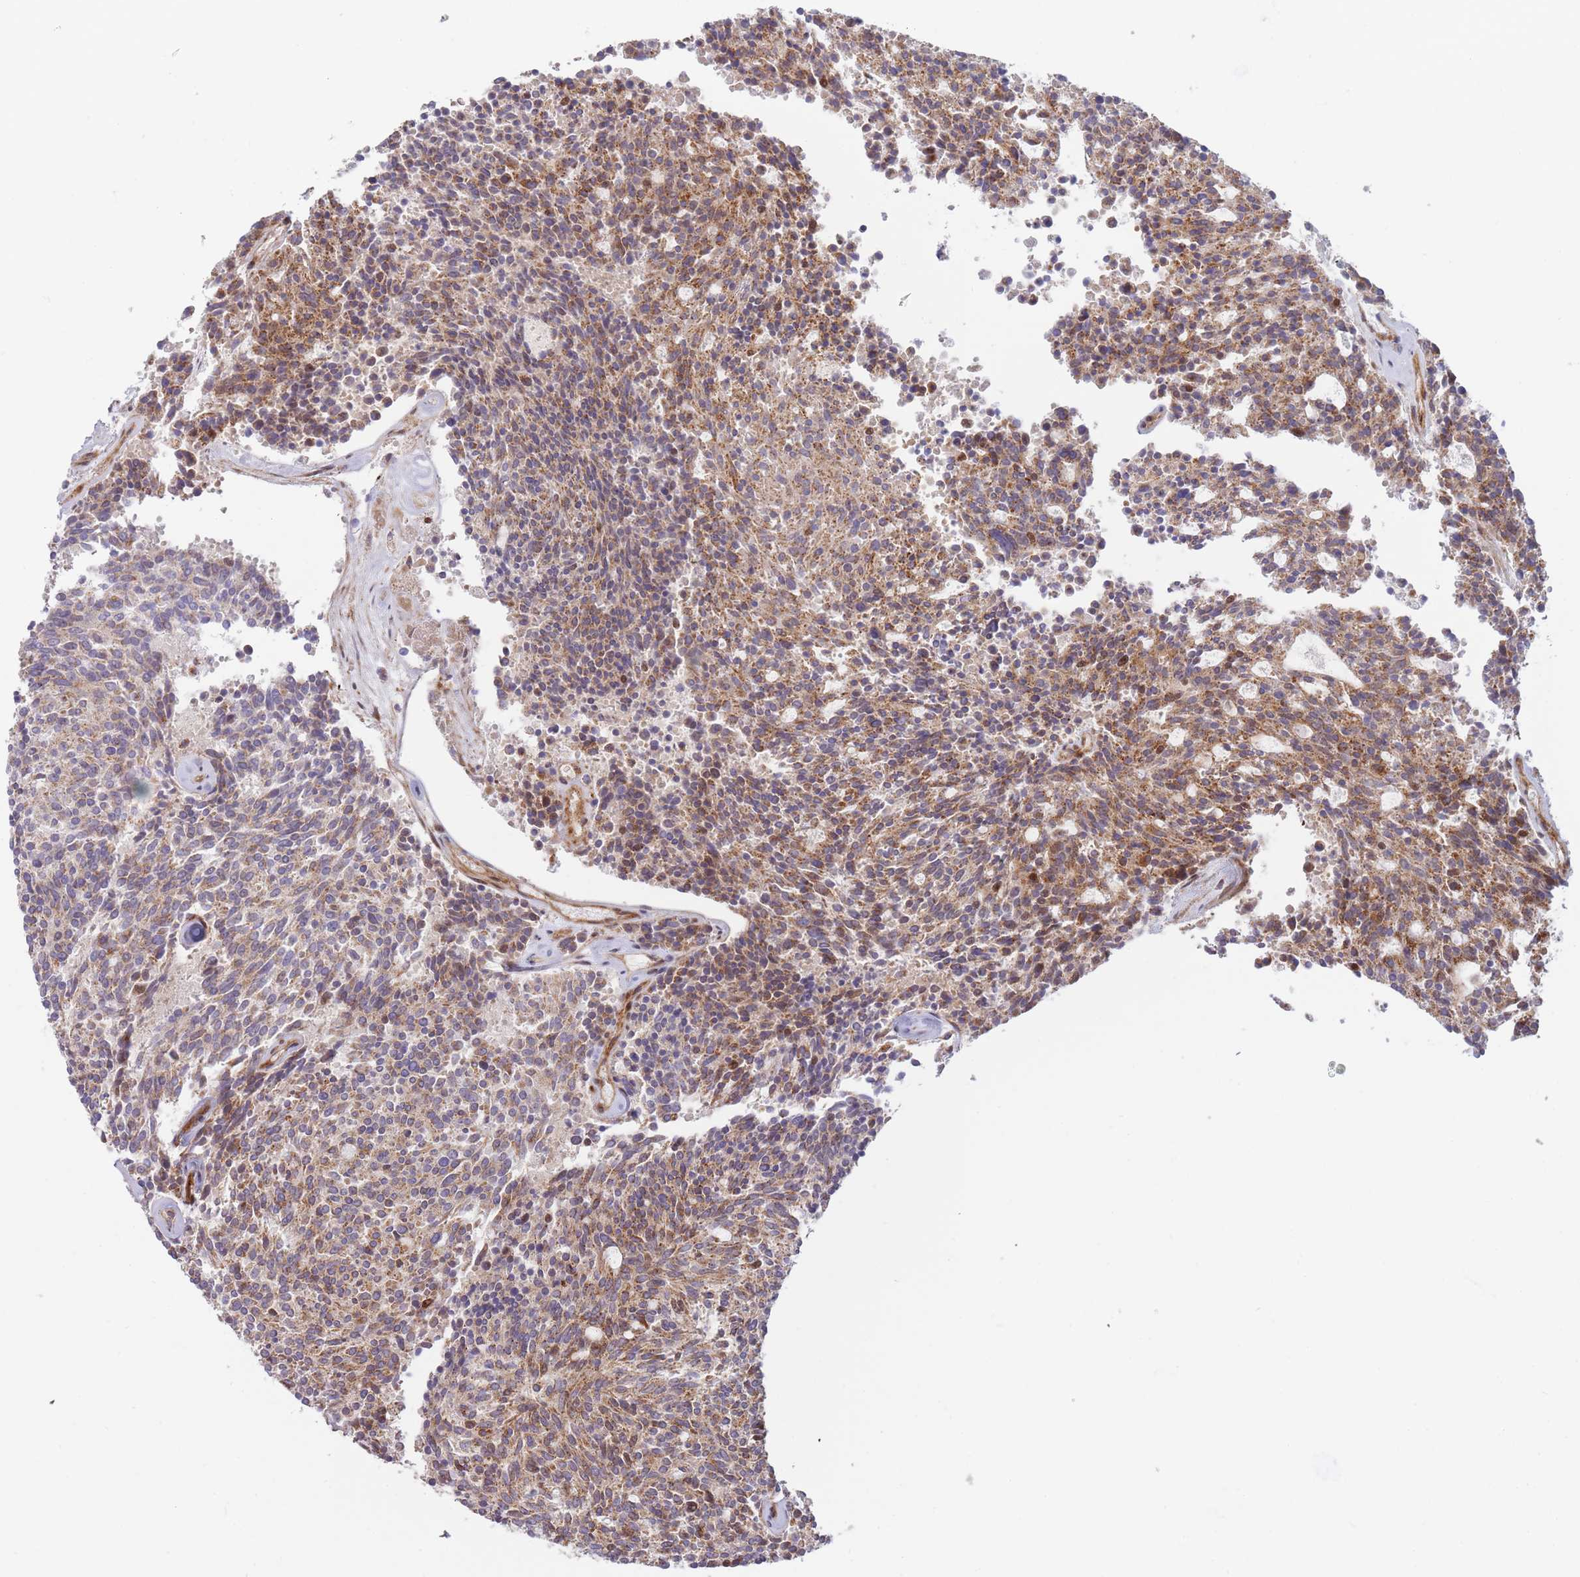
{"staining": {"intensity": "strong", "quantity": ">75%", "location": "cytoplasmic/membranous"}, "tissue": "carcinoid", "cell_type": "Tumor cells", "image_type": "cancer", "snomed": [{"axis": "morphology", "description": "Carcinoid, malignant, NOS"}, {"axis": "topography", "description": "Pancreas"}], "caption": "The image displays a brown stain indicating the presence of a protein in the cytoplasmic/membranous of tumor cells in carcinoid.", "gene": "ATP5MC2", "patient": {"sex": "female", "age": 54}}